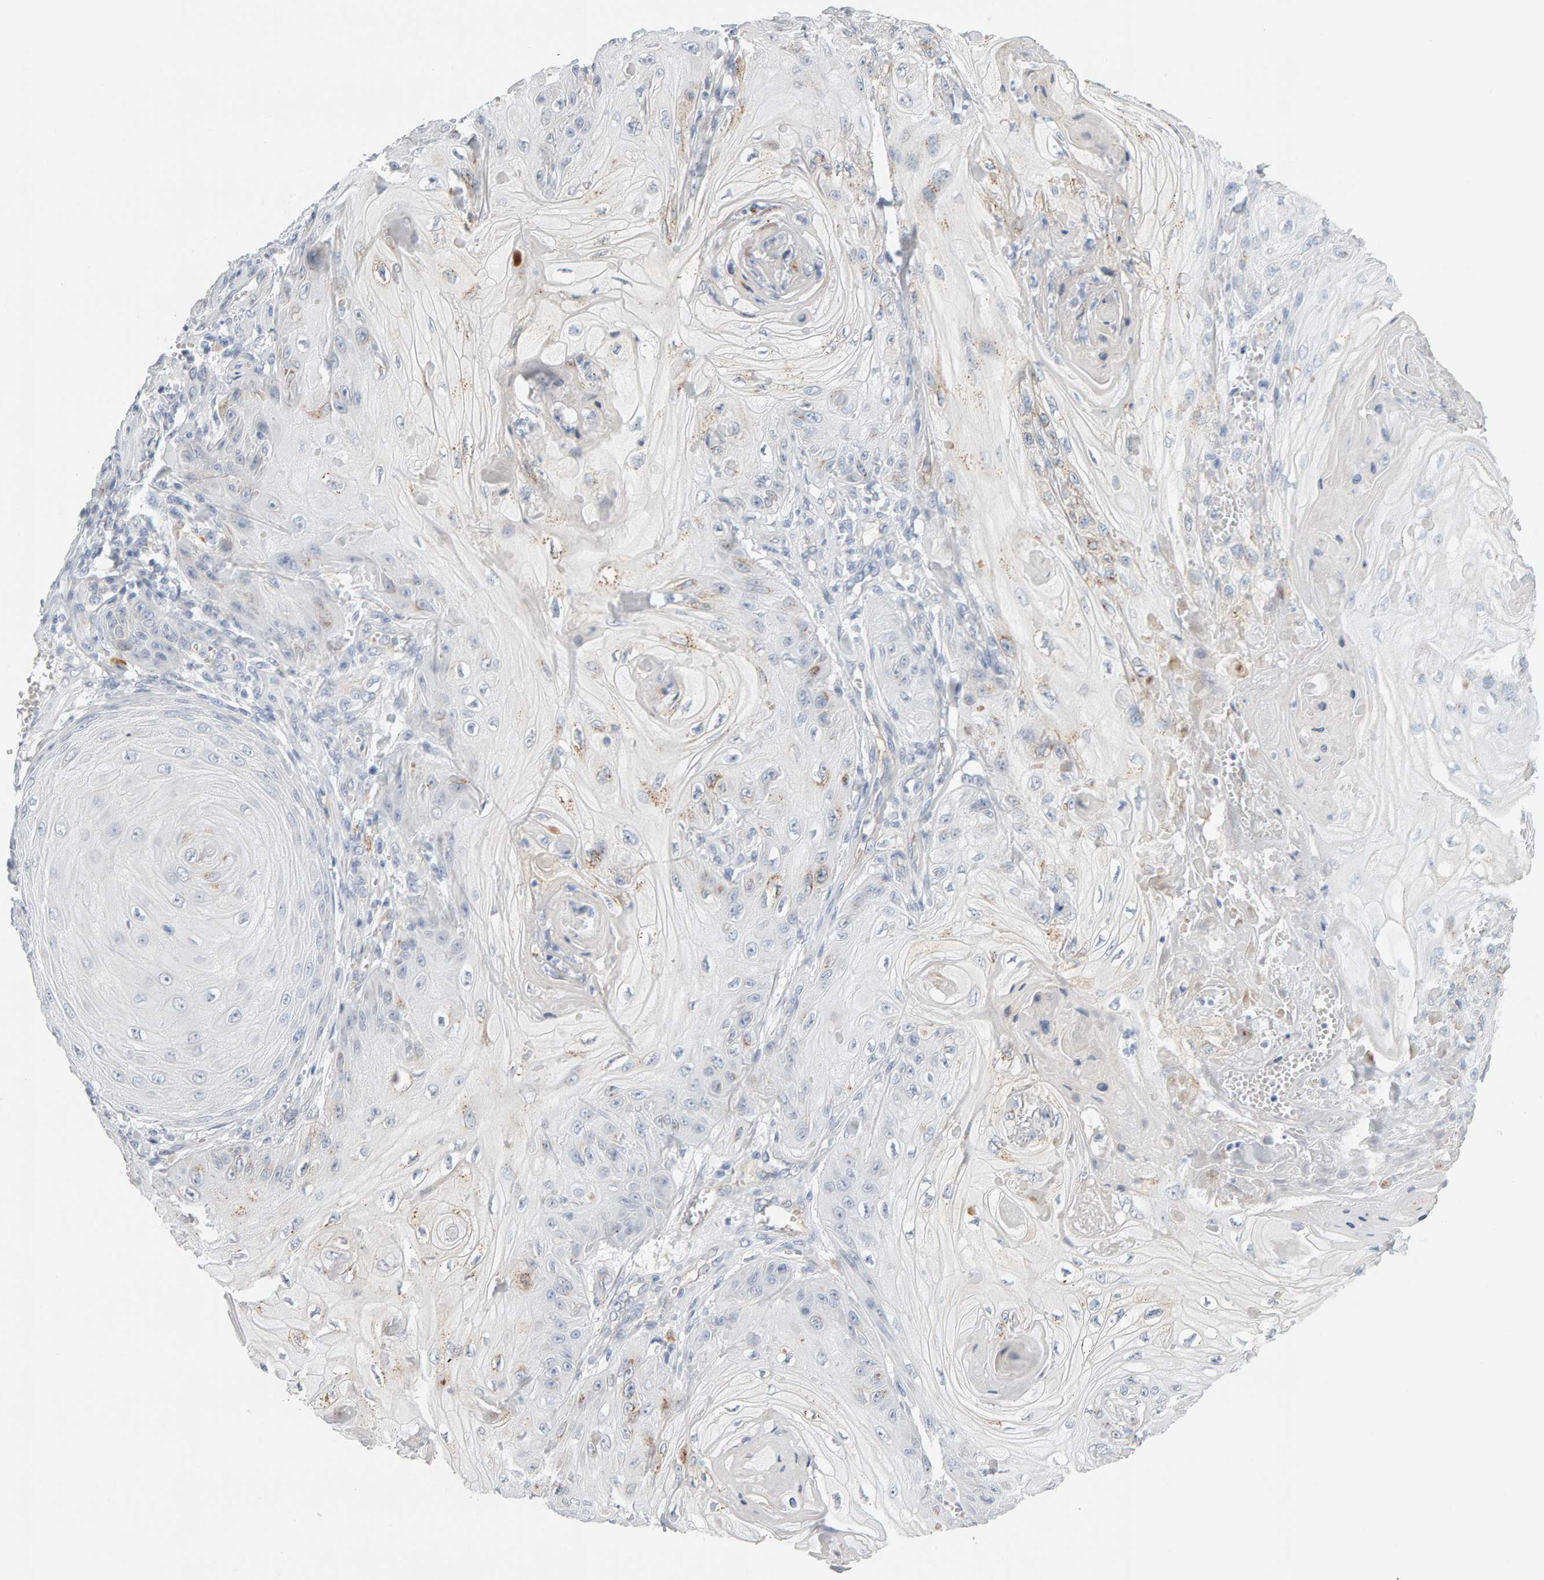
{"staining": {"intensity": "weak", "quantity": "<25%", "location": "cytoplasmic/membranous"}, "tissue": "skin cancer", "cell_type": "Tumor cells", "image_type": "cancer", "snomed": [{"axis": "morphology", "description": "Squamous cell carcinoma, NOS"}, {"axis": "topography", "description": "Skin"}], "caption": "Squamous cell carcinoma (skin) was stained to show a protein in brown. There is no significant staining in tumor cells.", "gene": "METRNL", "patient": {"sex": "male", "age": 74}}